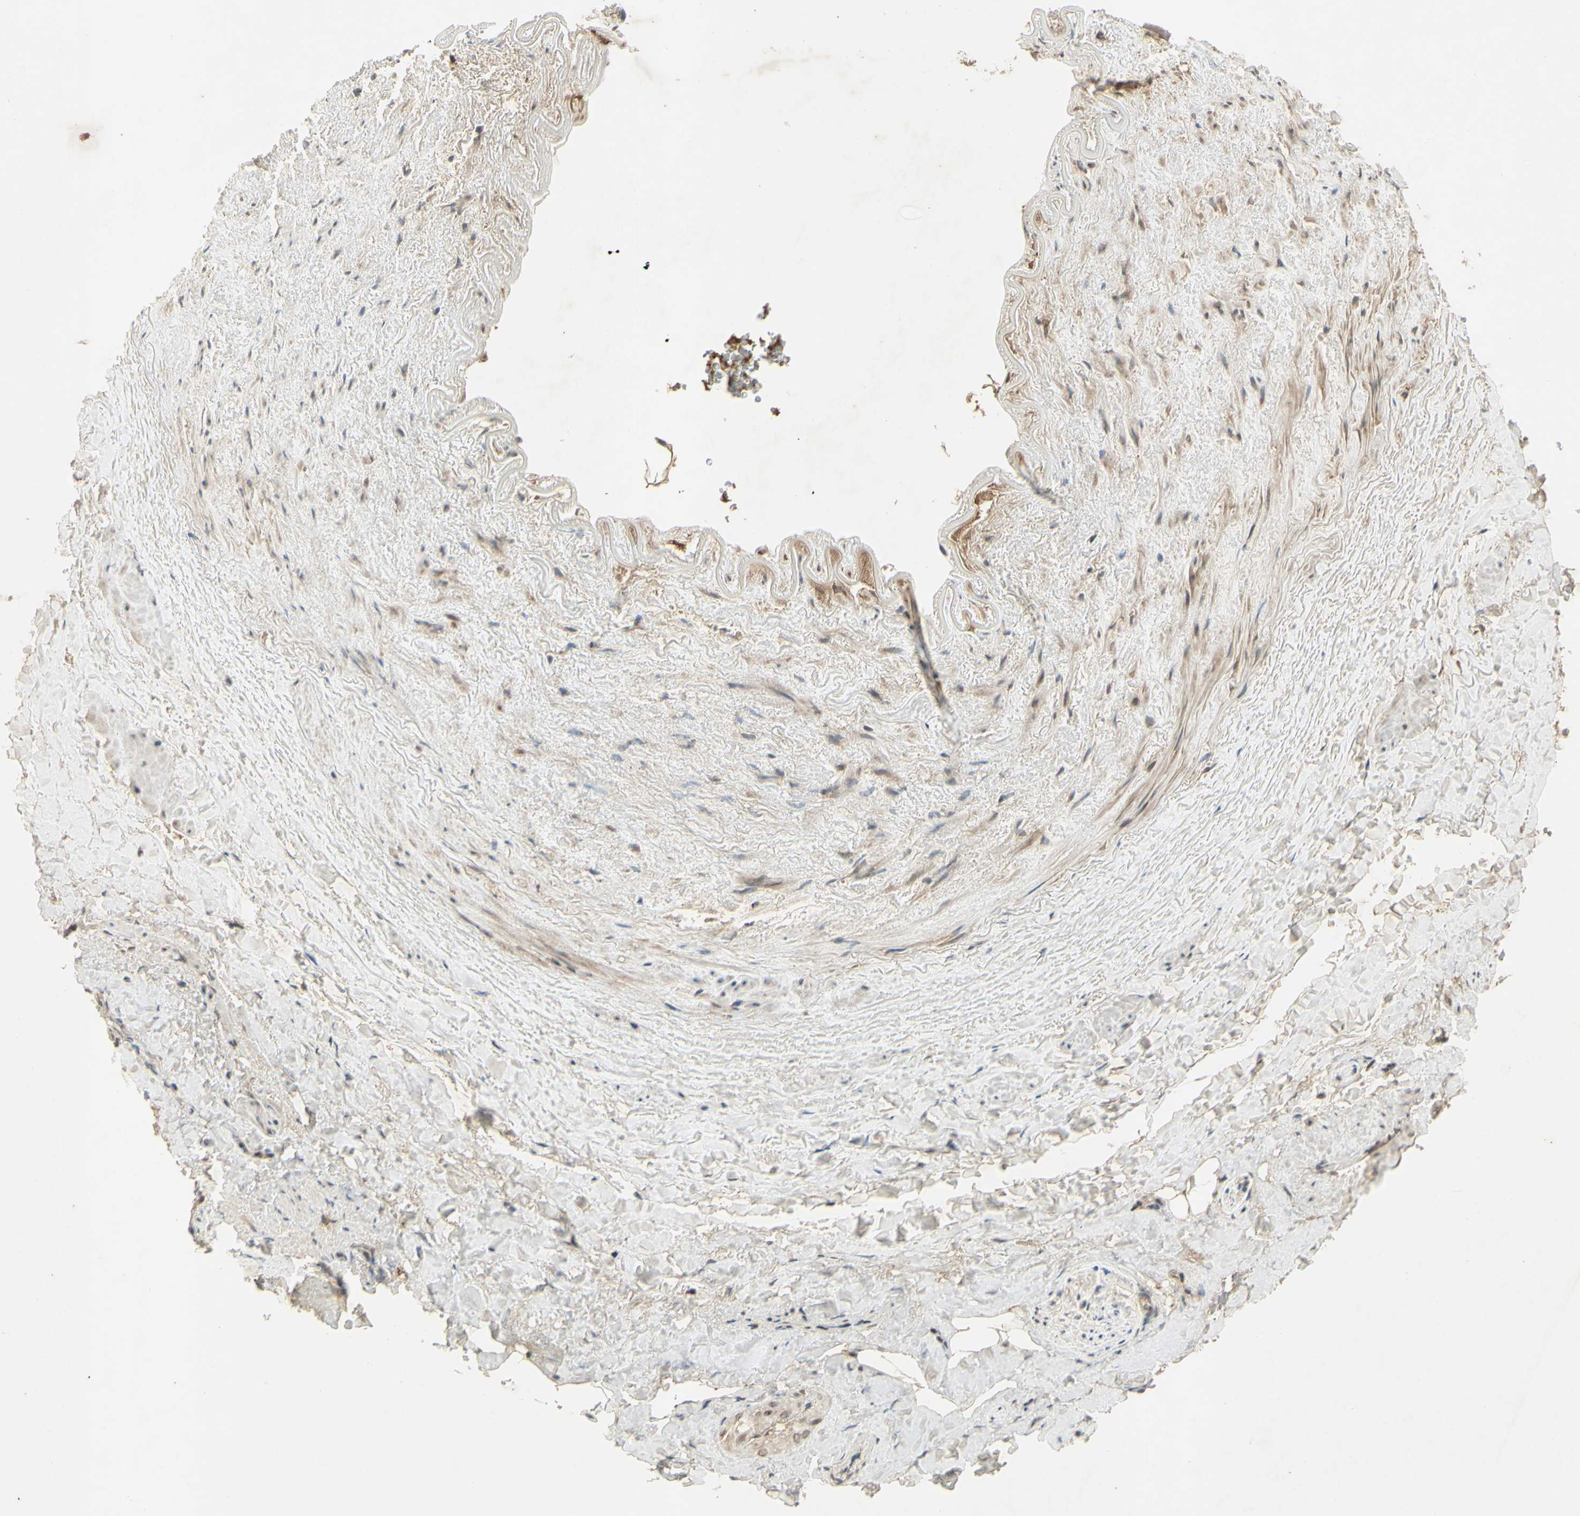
{"staining": {"intensity": "weak", "quantity": "<25%", "location": "cytoplasmic/membranous"}, "tissue": "adipose tissue", "cell_type": "Adipocytes", "image_type": "normal", "snomed": [{"axis": "morphology", "description": "Normal tissue, NOS"}, {"axis": "topography", "description": "Peripheral nerve tissue"}], "caption": "Immunohistochemistry image of benign adipose tissue: adipose tissue stained with DAB displays no significant protein positivity in adipocytes.", "gene": "RAD18", "patient": {"sex": "male", "age": 70}}